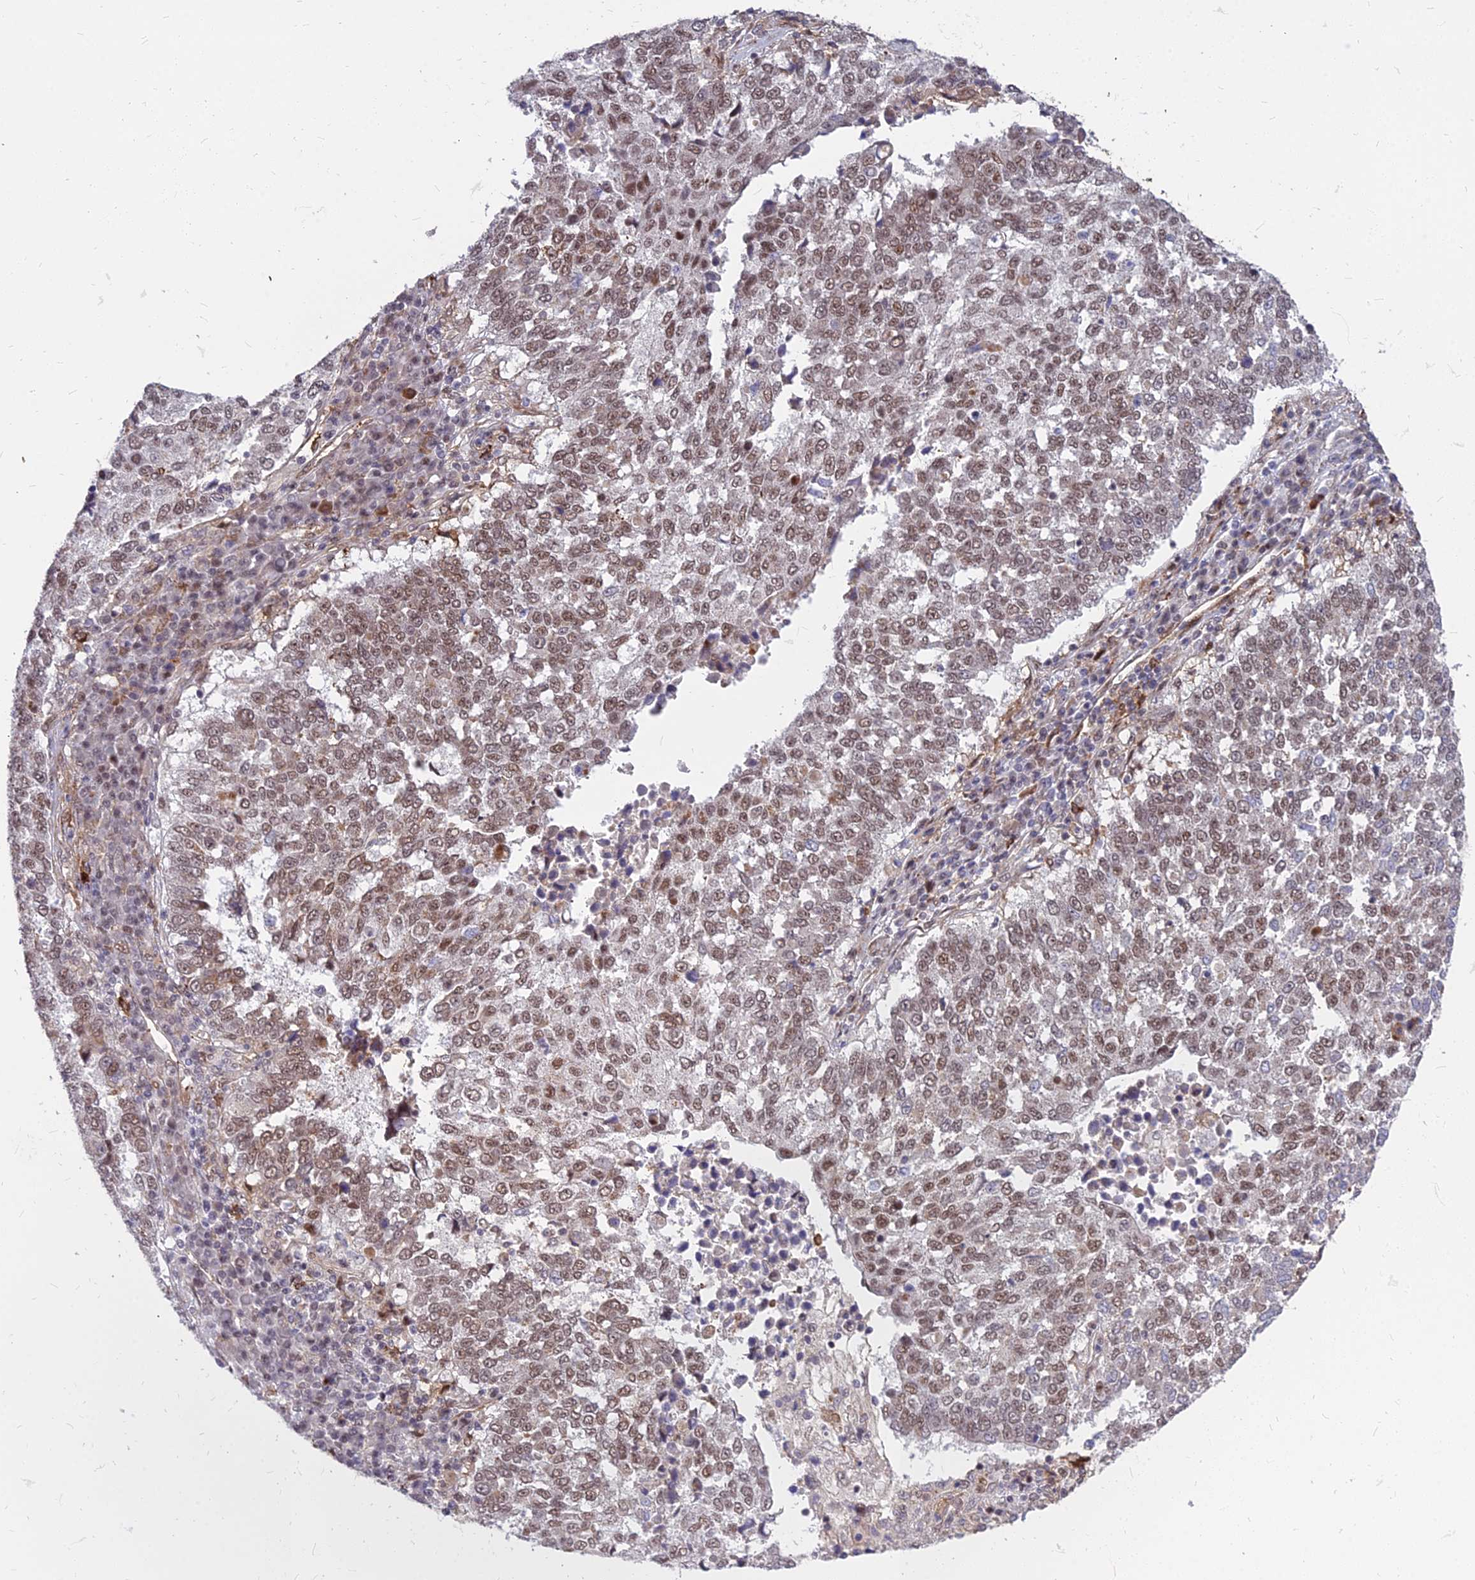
{"staining": {"intensity": "moderate", "quantity": ">75%", "location": "nuclear"}, "tissue": "lung cancer", "cell_type": "Tumor cells", "image_type": "cancer", "snomed": [{"axis": "morphology", "description": "Squamous cell carcinoma, NOS"}, {"axis": "topography", "description": "Lung"}], "caption": "Lung cancer was stained to show a protein in brown. There is medium levels of moderate nuclear positivity in approximately >75% of tumor cells. (brown staining indicates protein expression, while blue staining denotes nuclei).", "gene": "ALG10", "patient": {"sex": "male", "age": 73}}